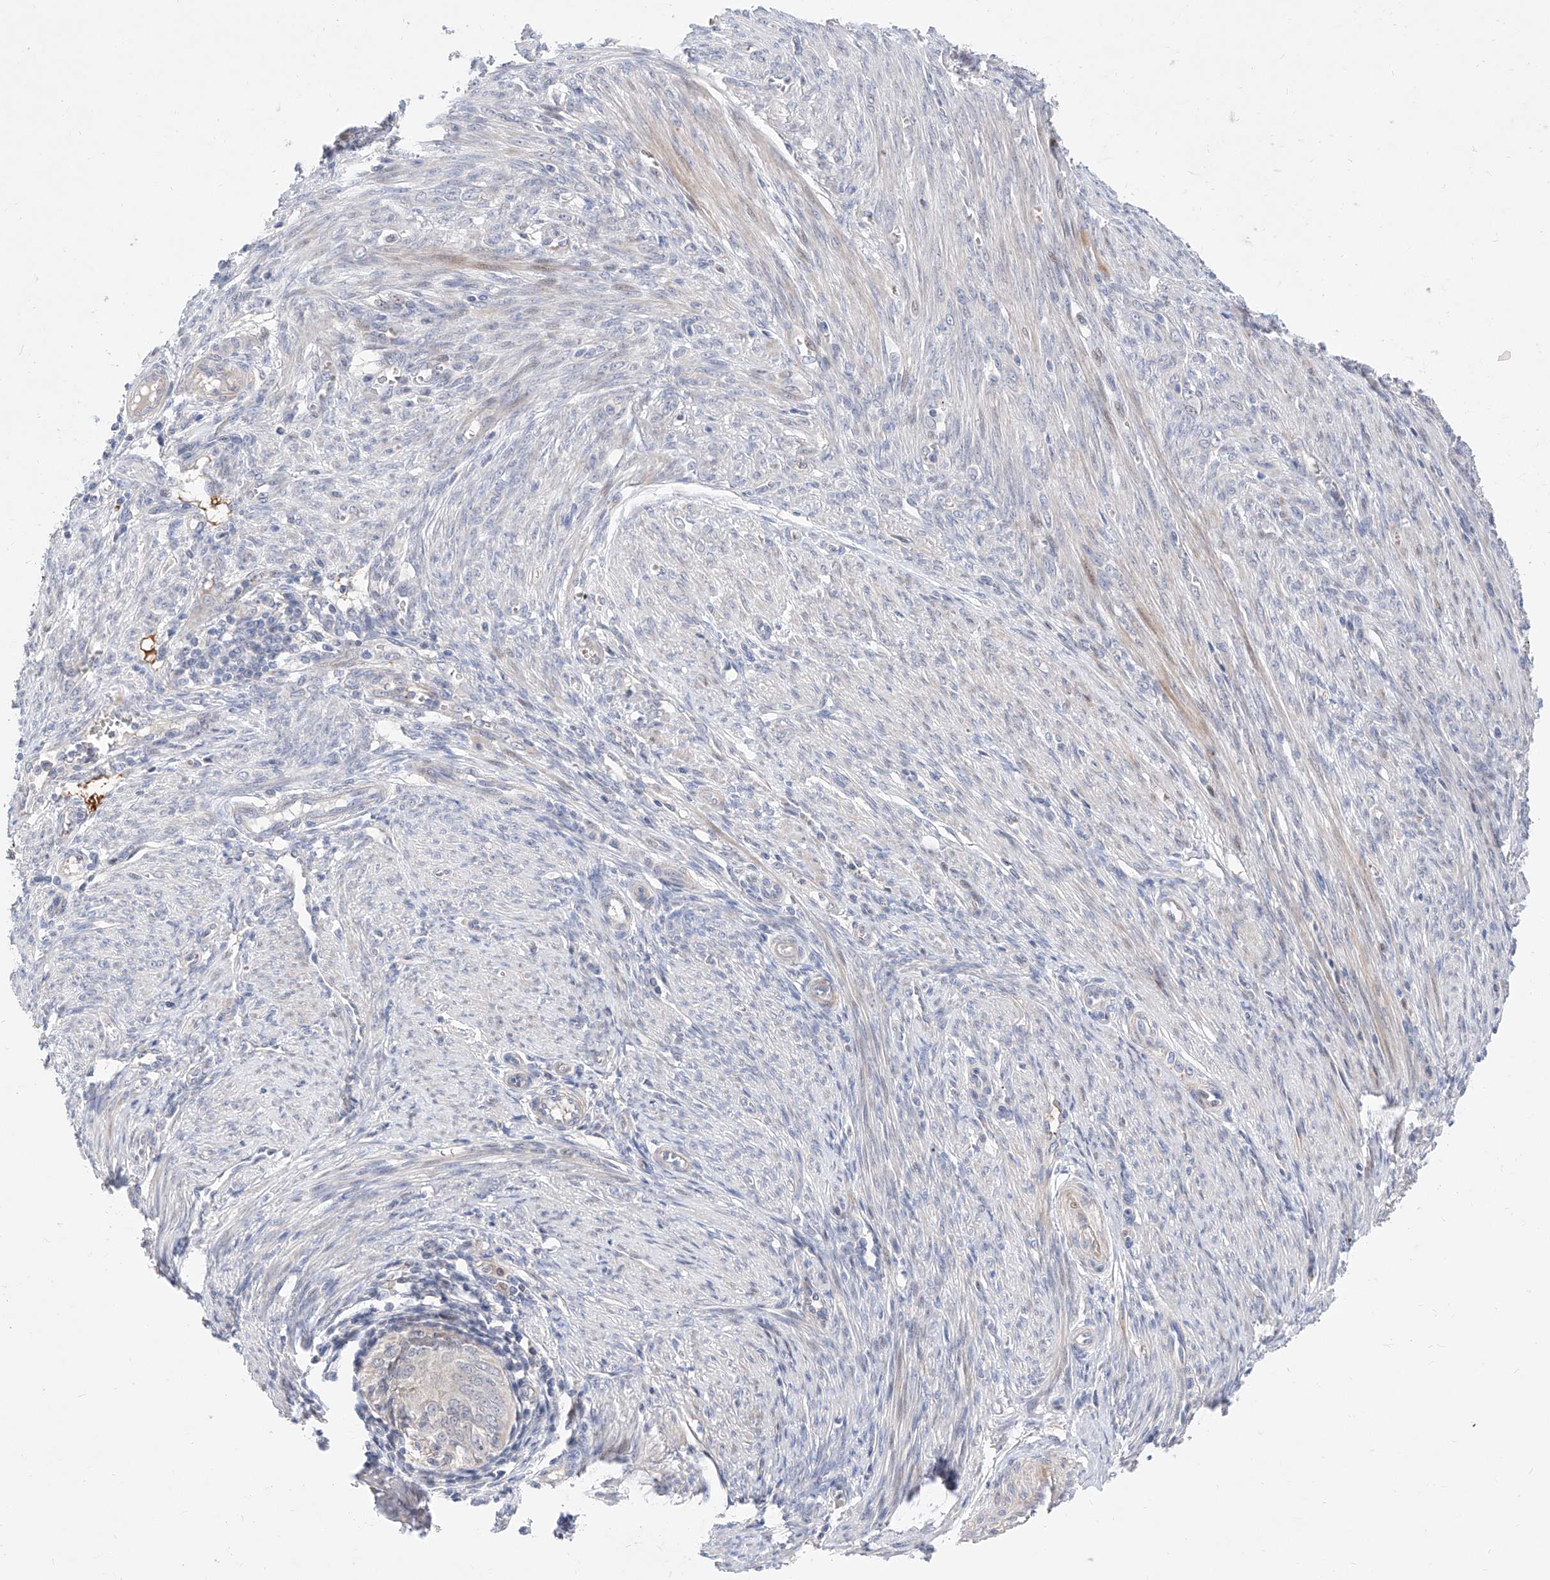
{"staining": {"intensity": "negative", "quantity": "none", "location": "none"}, "tissue": "endometrial cancer", "cell_type": "Tumor cells", "image_type": "cancer", "snomed": [{"axis": "morphology", "description": "Adenocarcinoma, NOS"}, {"axis": "topography", "description": "Endometrium"}], "caption": "A high-resolution micrograph shows IHC staining of endometrial adenocarcinoma, which displays no significant expression in tumor cells.", "gene": "FUCA2", "patient": {"sex": "female", "age": 51}}